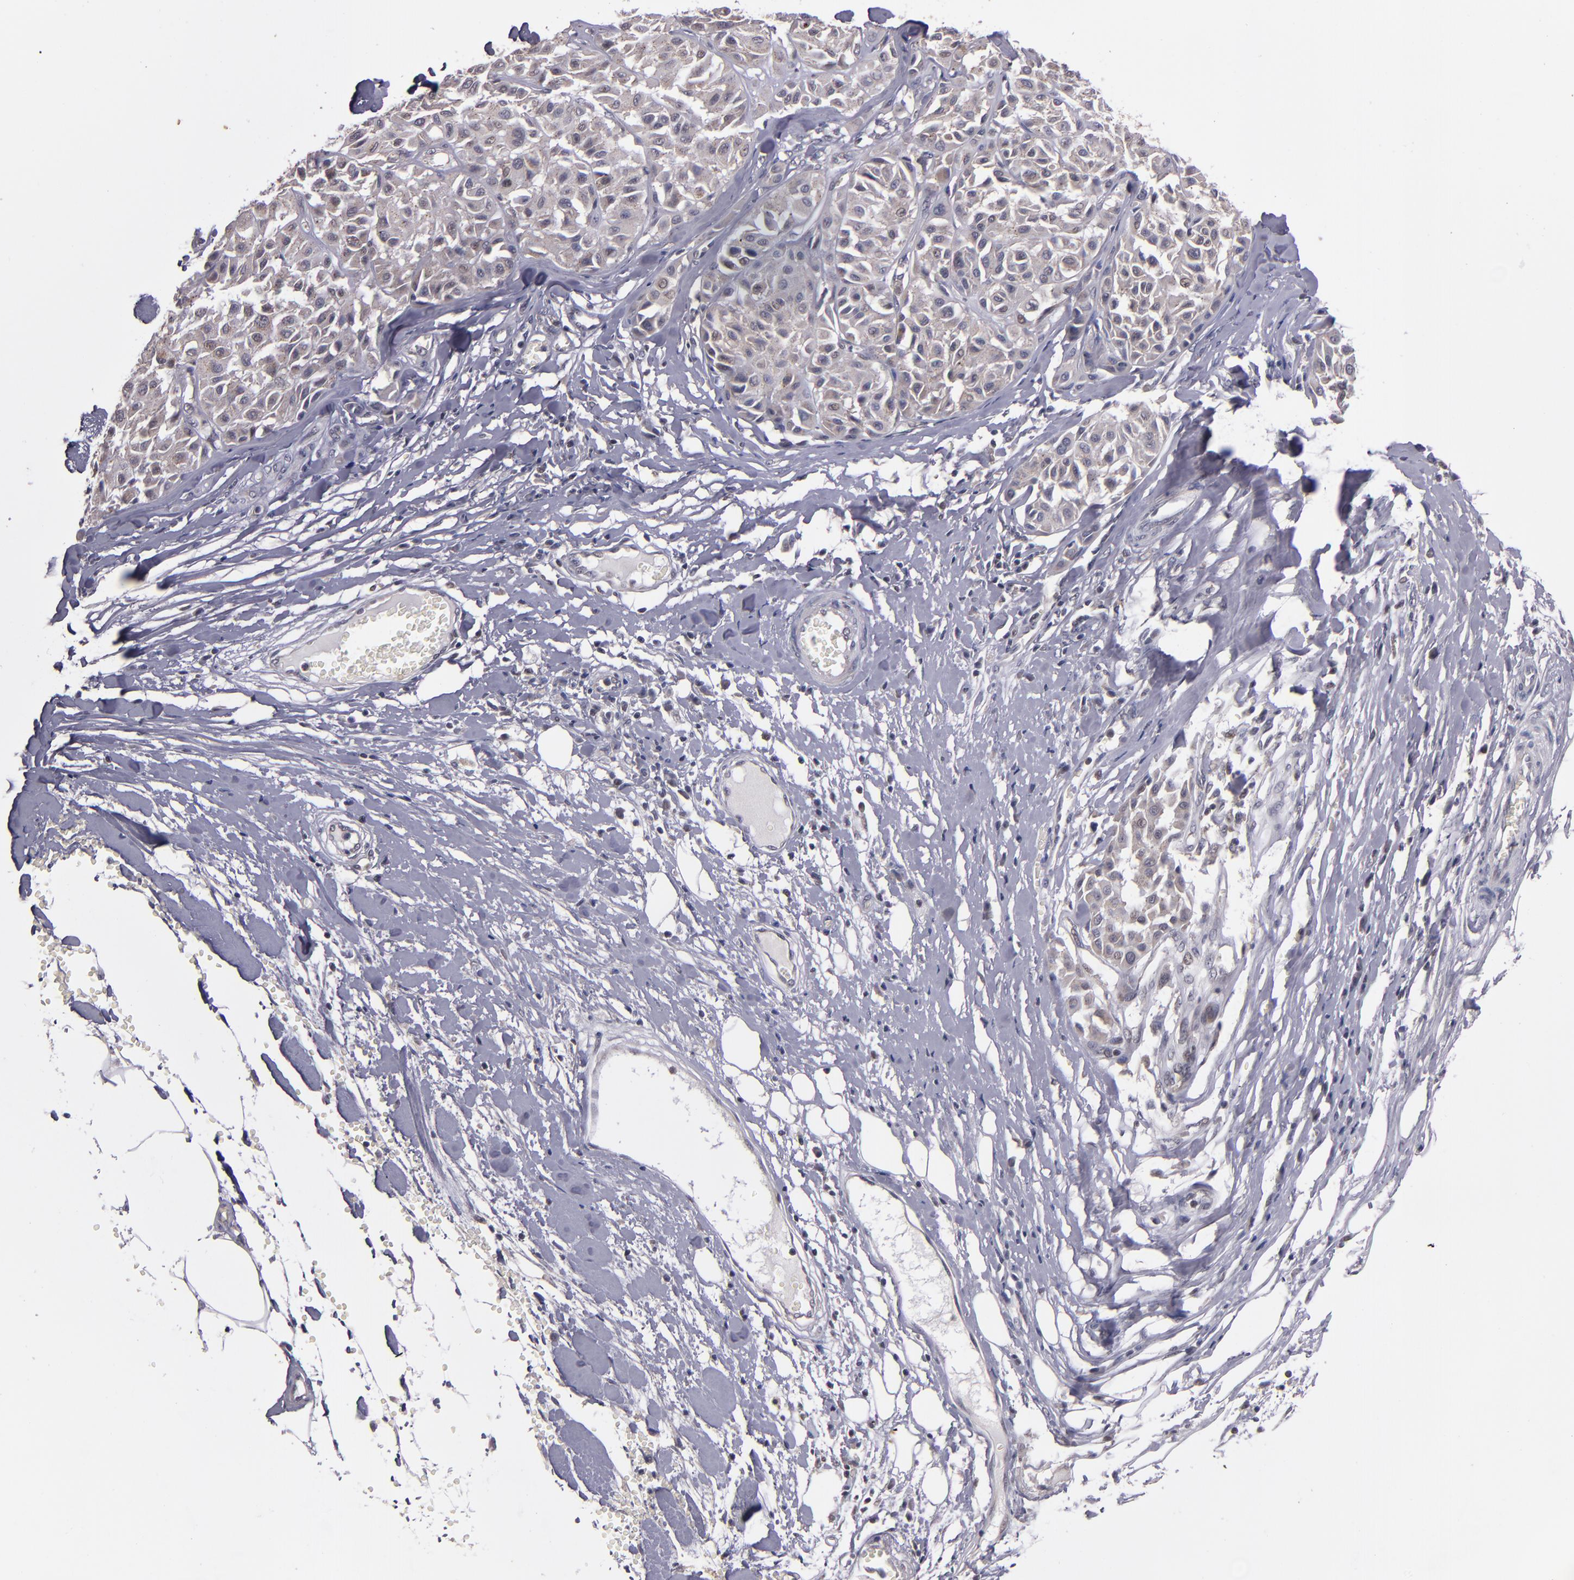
{"staining": {"intensity": "weak", "quantity": ">75%", "location": "cytoplasmic/membranous"}, "tissue": "melanoma", "cell_type": "Tumor cells", "image_type": "cancer", "snomed": [{"axis": "morphology", "description": "Malignant melanoma, Metastatic site"}, {"axis": "topography", "description": "Soft tissue"}], "caption": "About >75% of tumor cells in malignant melanoma (metastatic site) exhibit weak cytoplasmic/membranous protein expression as visualized by brown immunohistochemical staining.", "gene": "SYP", "patient": {"sex": "male", "age": 41}}